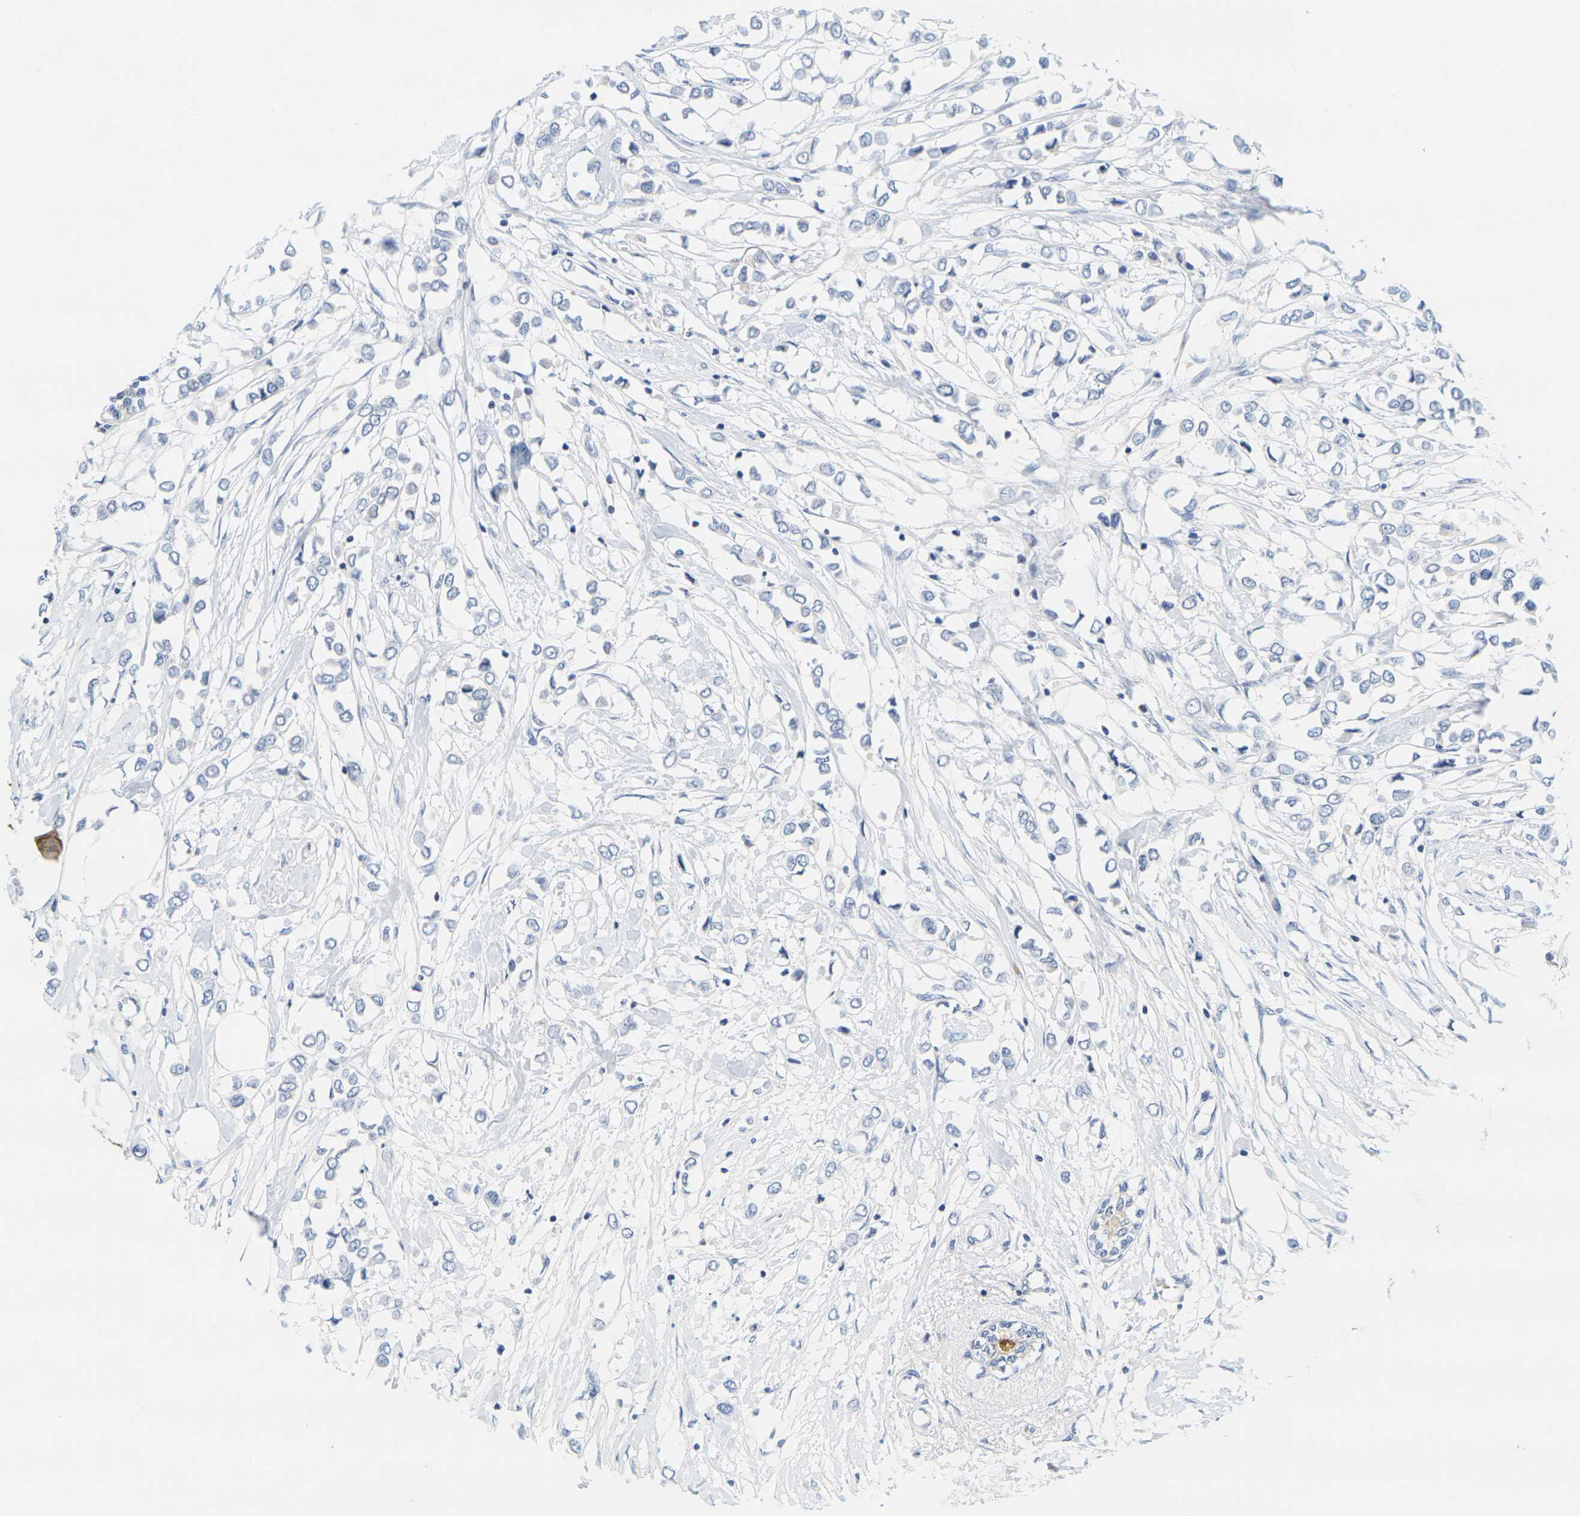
{"staining": {"intensity": "negative", "quantity": "none", "location": "none"}, "tissue": "breast cancer", "cell_type": "Tumor cells", "image_type": "cancer", "snomed": [{"axis": "morphology", "description": "Lobular carcinoma"}, {"axis": "topography", "description": "Breast"}], "caption": "High magnification brightfield microscopy of breast cancer (lobular carcinoma) stained with DAB (3,3'-diaminobenzidine) (brown) and counterstained with hematoxylin (blue): tumor cells show no significant expression. Brightfield microscopy of immunohistochemistry stained with DAB (brown) and hematoxylin (blue), captured at high magnification.", "gene": "KLK5", "patient": {"sex": "female", "age": 51}}